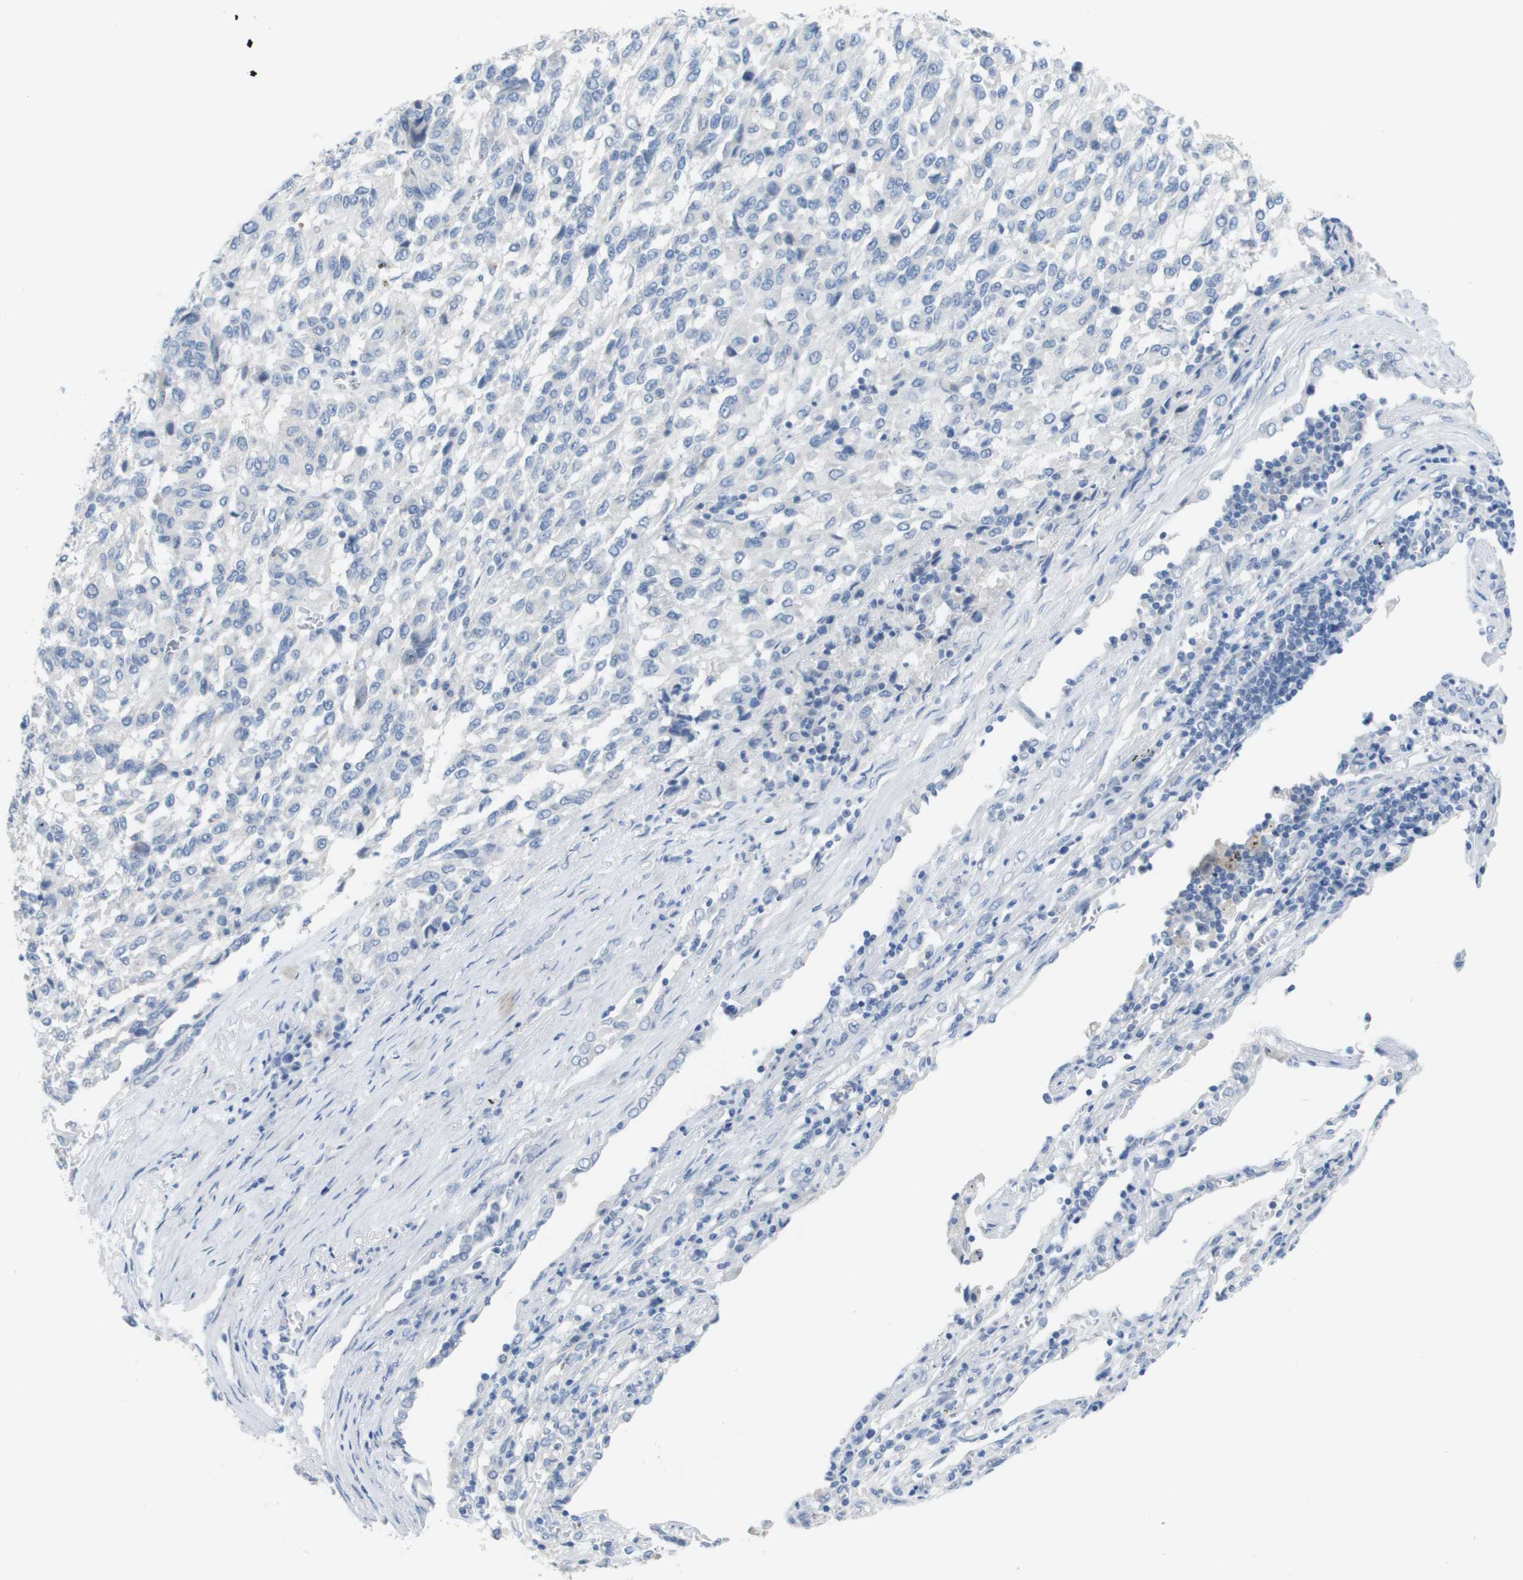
{"staining": {"intensity": "negative", "quantity": "none", "location": "none"}, "tissue": "melanoma", "cell_type": "Tumor cells", "image_type": "cancer", "snomed": [{"axis": "morphology", "description": "Malignant melanoma, Metastatic site"}, {"axis": "topography", "description": "Lung"}], "caption": "The image demonstrates no staining of tumor cells in melanoma.", "gene": "PDE4A", "patient": {"sex": "male", "age": 64}}